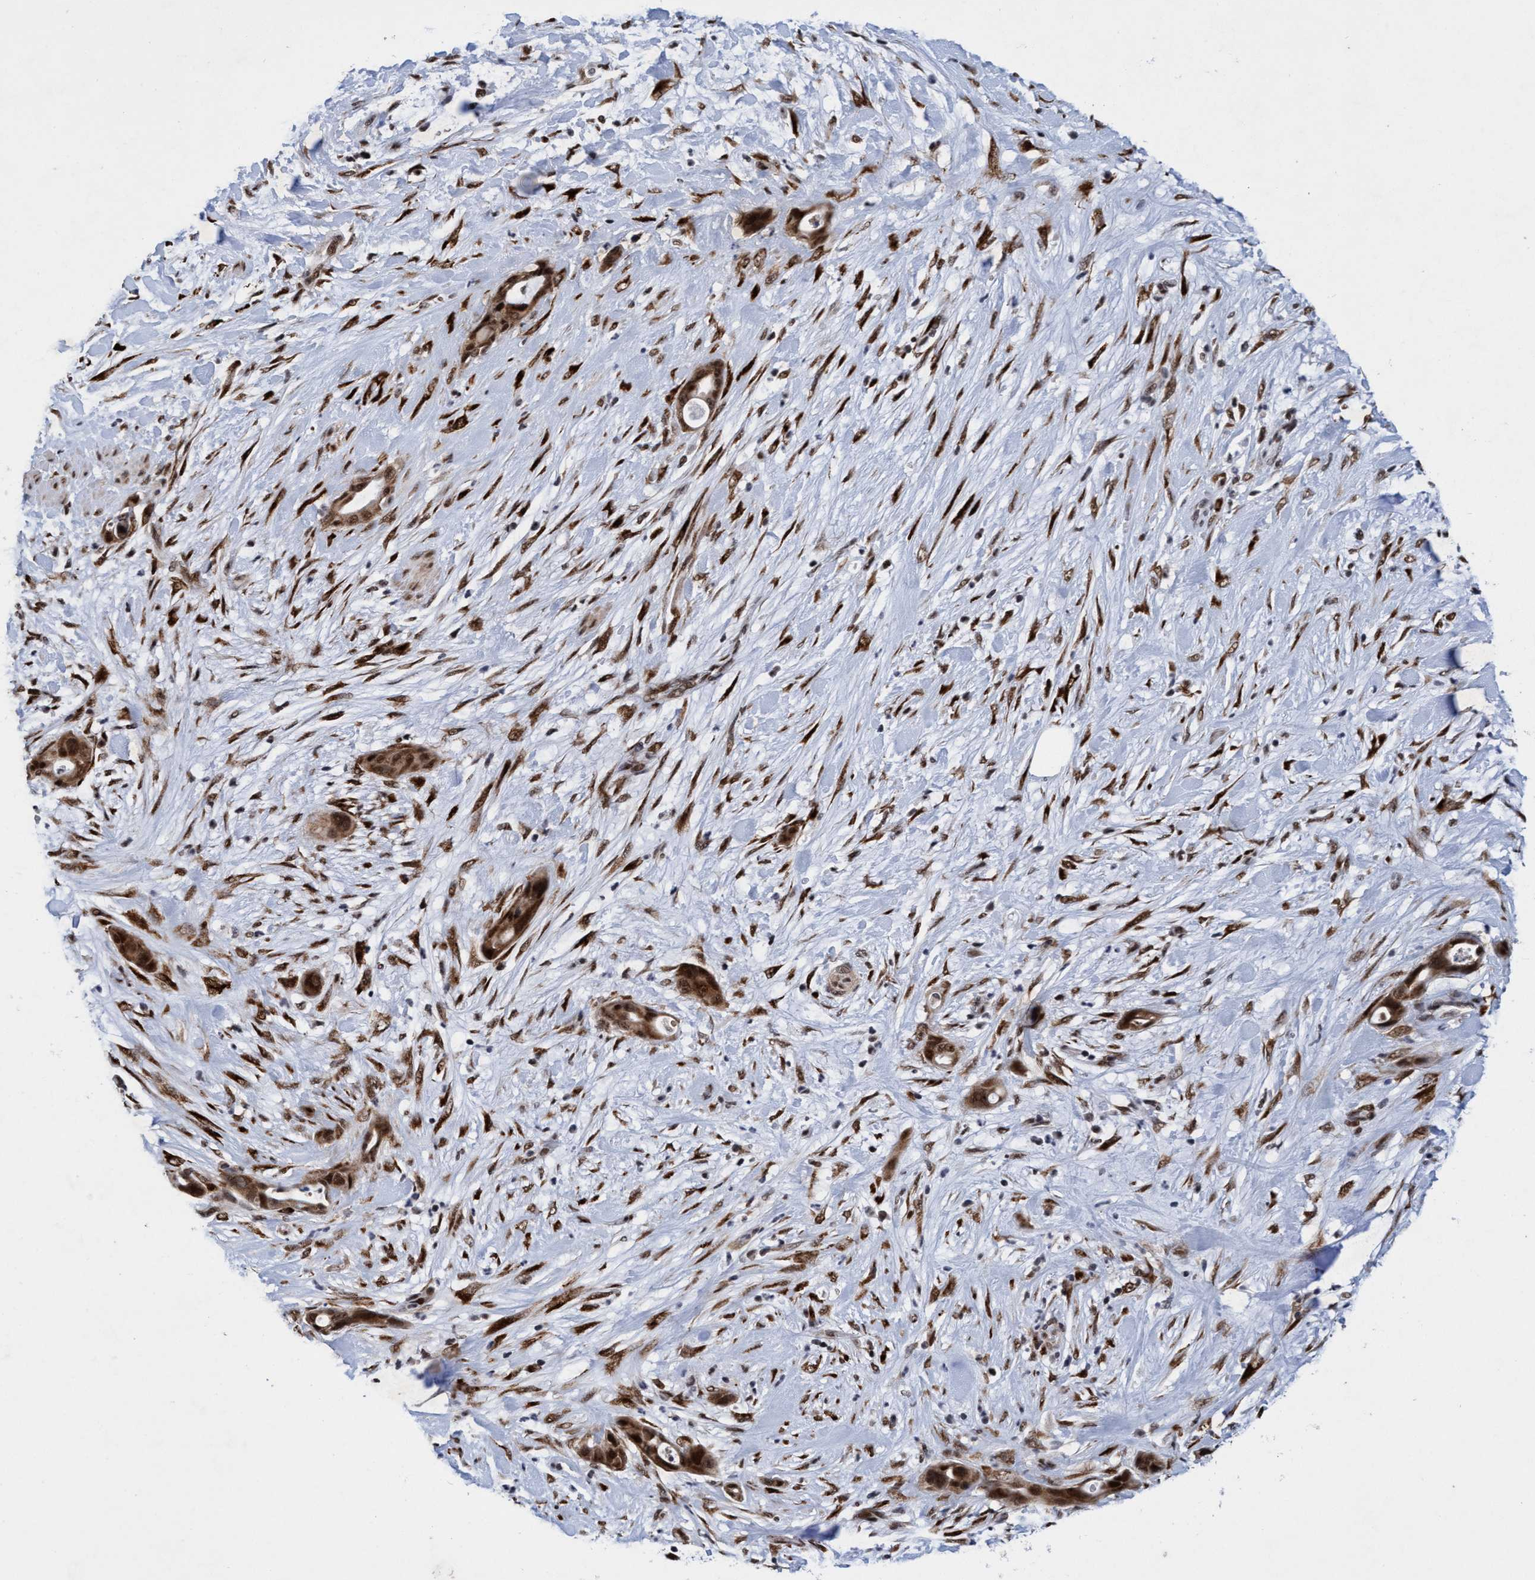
{"staining": {"intensity": "moderate", "quantity": ">75%", "location": "cytoplasmic/membranous,nuclear"}, "tissue": "pancreatic cancer", "cell_type": "Tumor cells", "image_type": "cancer", "snomed": [{"axis": "morphology", "description": "Adenocarcinoma, NOS"}, {"axis": "topography", "description": "Pancreas"}], "caption": "About >75% of tumor cells in adenocarcinoma (pancreatic) demonstrate moderate cytoplasmic/membranous and nuclear protein expression as visualized by brown immunohistochemical staining.", "gene": "GLT6D1", "patient": {"sex": "male", "age": 59}}